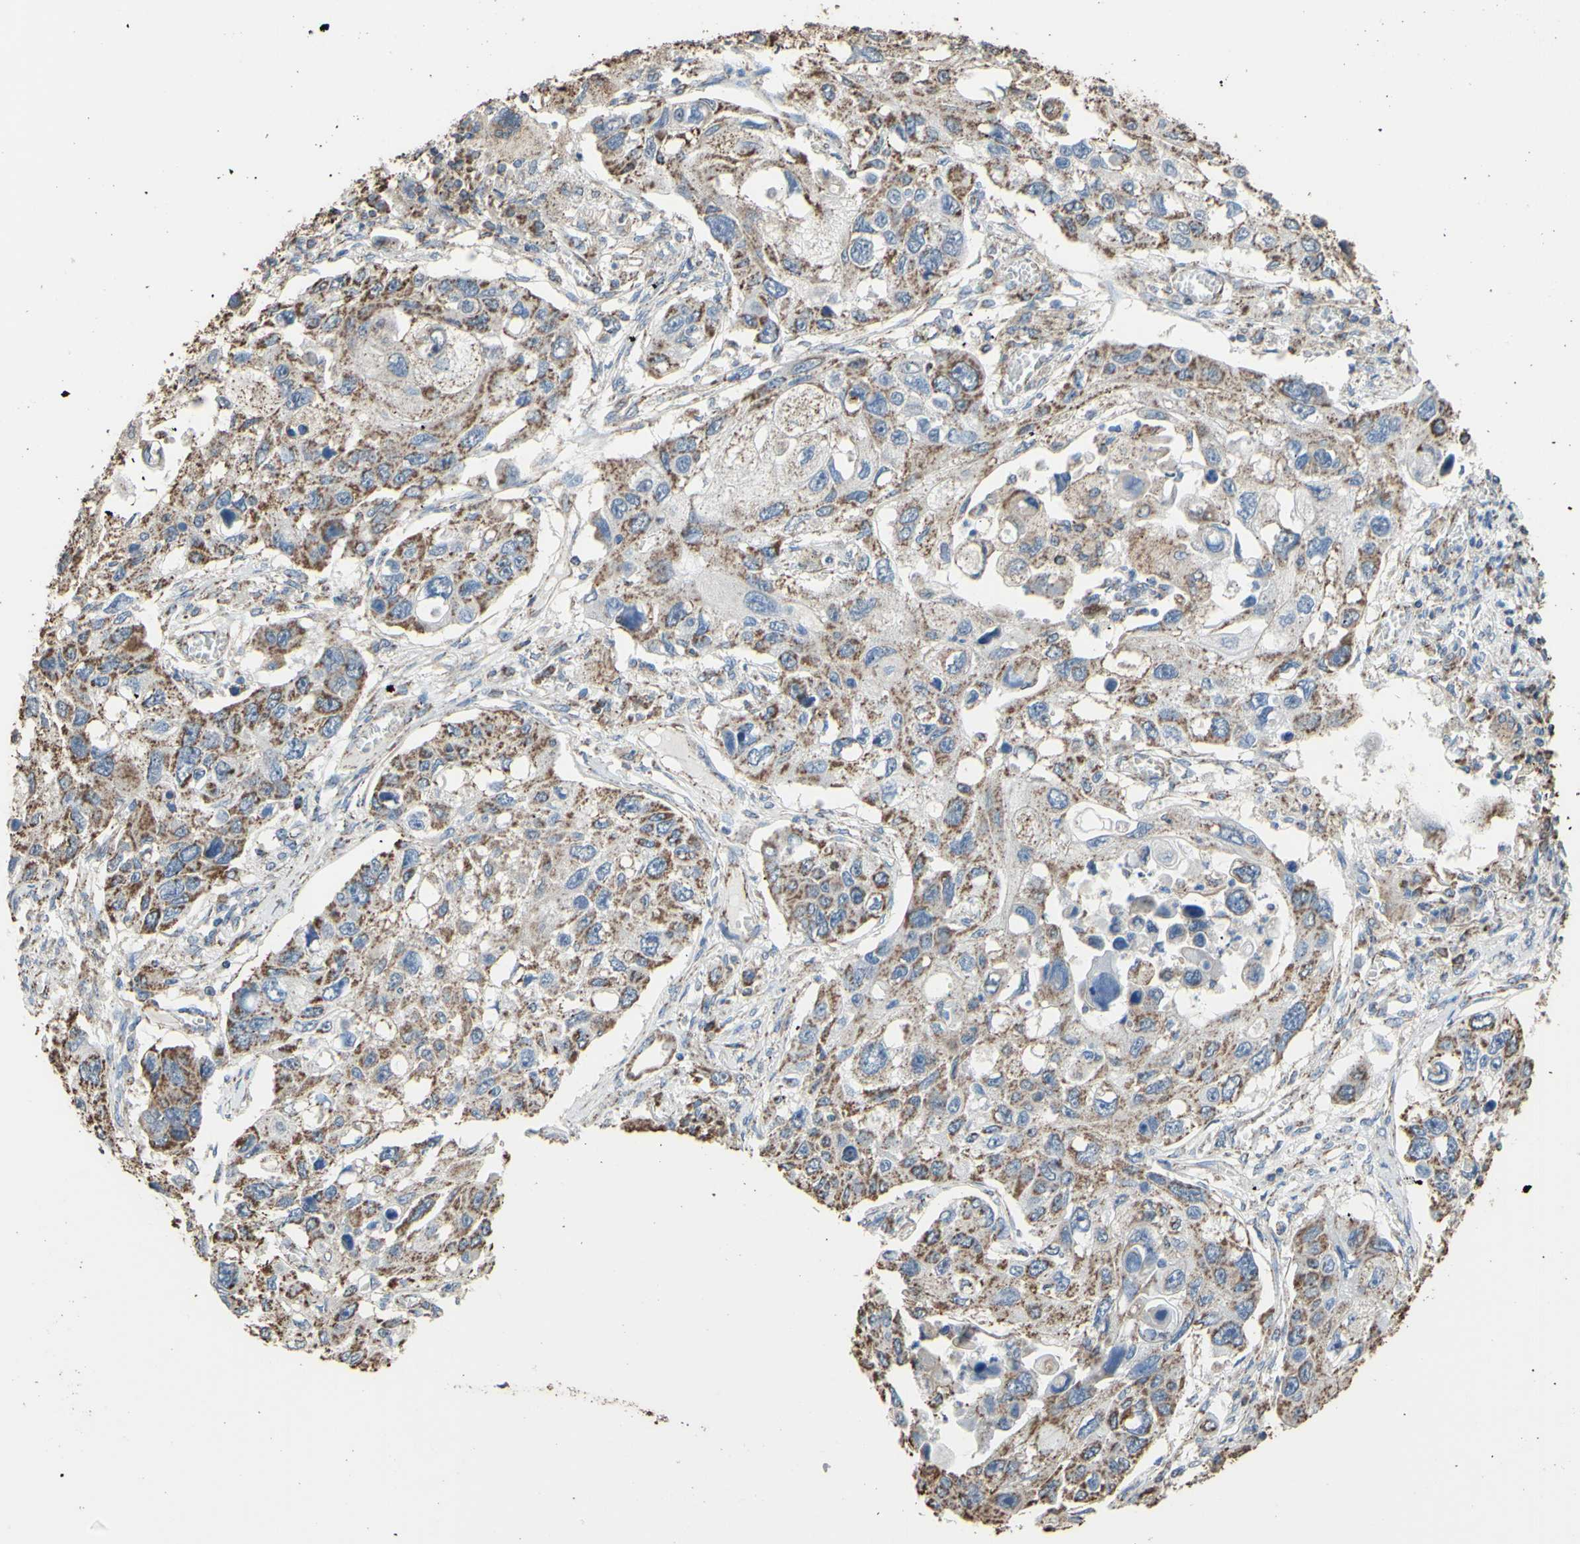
{"staining": {"intensity": "moderate", "quantity": "25%-75%", "location": "cytoplasmic/membranous"}, "tissue": "lung cancer", "cell_type": "Tumor cells", "image_type": "cancer", "snomed": [{"axis": "morphology", "description": "Squamous cell carcinoma, NOS"}, {"axis": "topography", "description": "Lung"}], "caption": "Immunohistochemical staining of squamous cell carcinoma (lung) displays medium levels of moderate cytoplasmic/membranous protein staining in about 25%-75% of tumor cells. (DAB = brown stain, brightfield microscopy at high magnification).", "gene": "CMKLR2", "patient": {"sex": "male", "age": 71}}